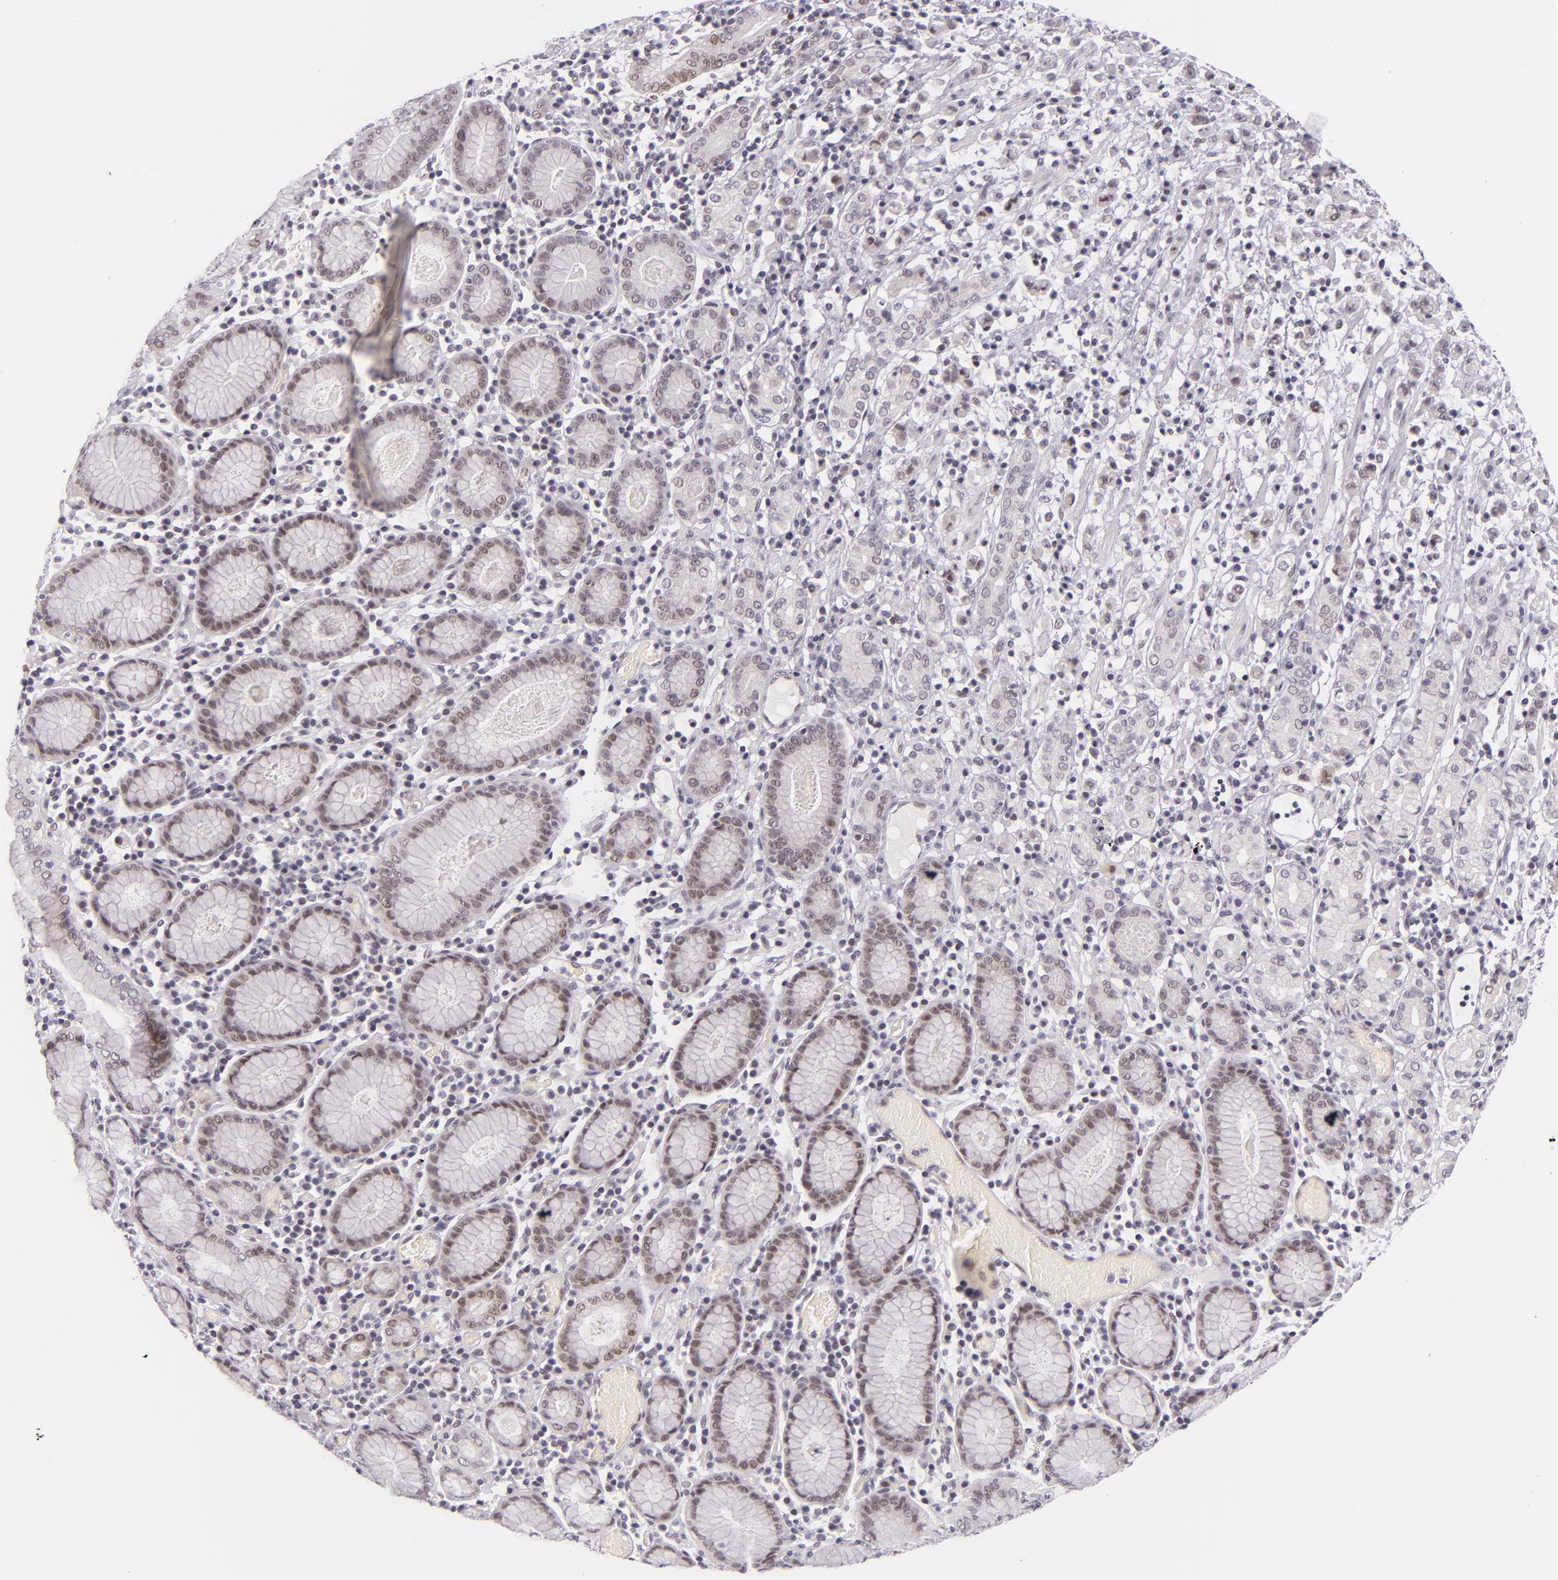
{"staining": {"intensity": "weak", "quantity": "<25%", "location": "nuclear"}, "tissue": "stomach cancer", "cell_type": "Tumor cells", "image_type": "cancer", "snomed": [{"axis": "morphology", "description": "Adenocarcinoma, NOS"}, {"axis": "topography", "description": "Stomach, lower"}], "caption": "This is a photomicrograph of immunohistochemistry staining of stomach cancer (adenocarcinoma), which shows no expression in tumor cells.", "gene": "BCL3", "patient": {"sex": "male", "age": 88}}